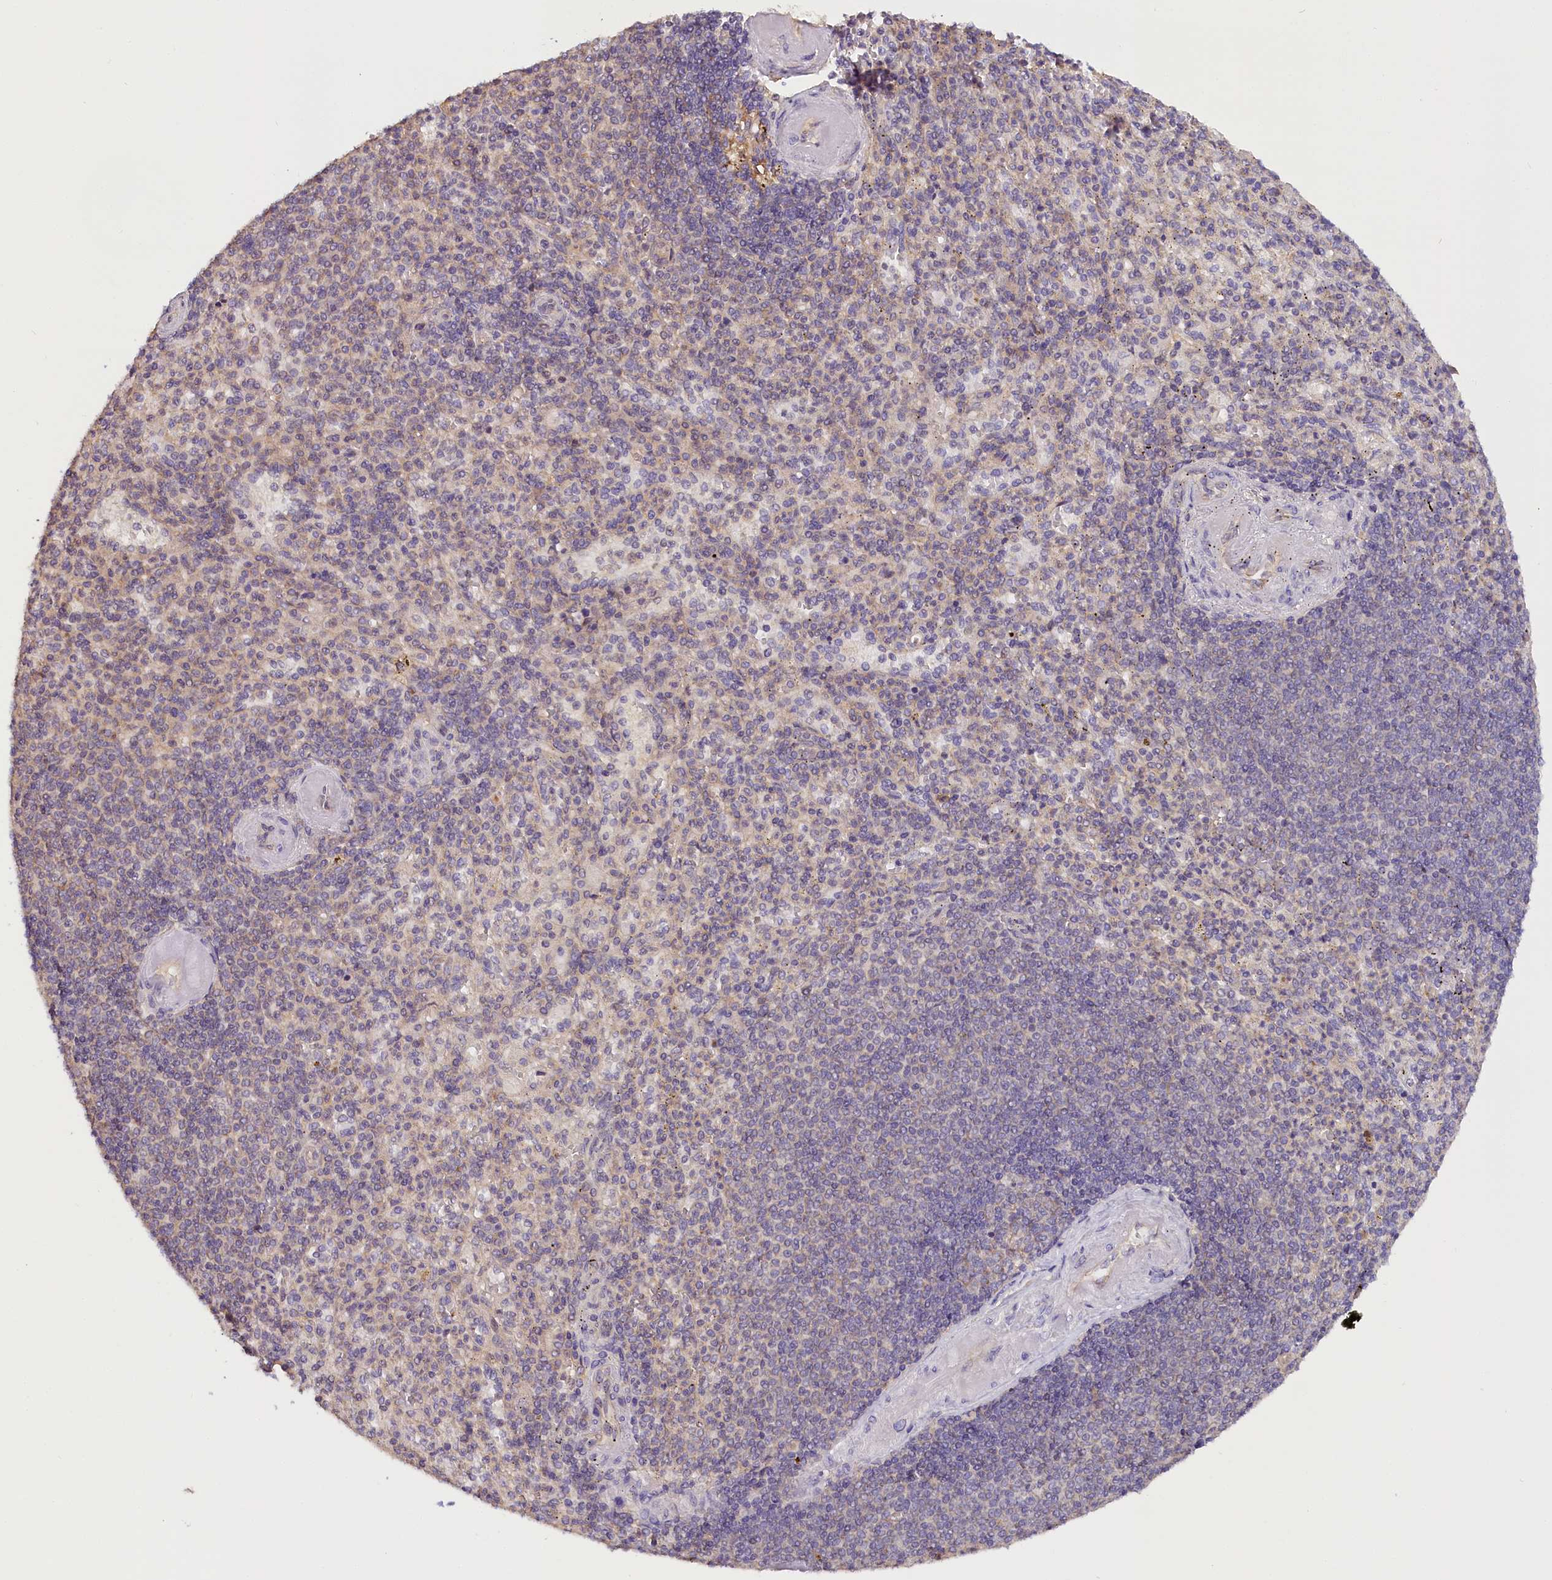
{"staining": {"intensity": "negative", "quantity": "none", "location": "none"}, "tissue": "spleen", "cell_type": "Cells in red pulp", "image_type": "normal", "snomed": [{"axis": "morphology", "description": "Normal tissue, NOS"}, {"axis": "topography", "description": "Spleen"}], "caption": "IHC histopathology image of normal spleen: human spleen stained with DAB reveals no significant protein expression in cells in red pulp.", "gene": "KATNB1", "patient": {"sex": "female", "age": 74}}